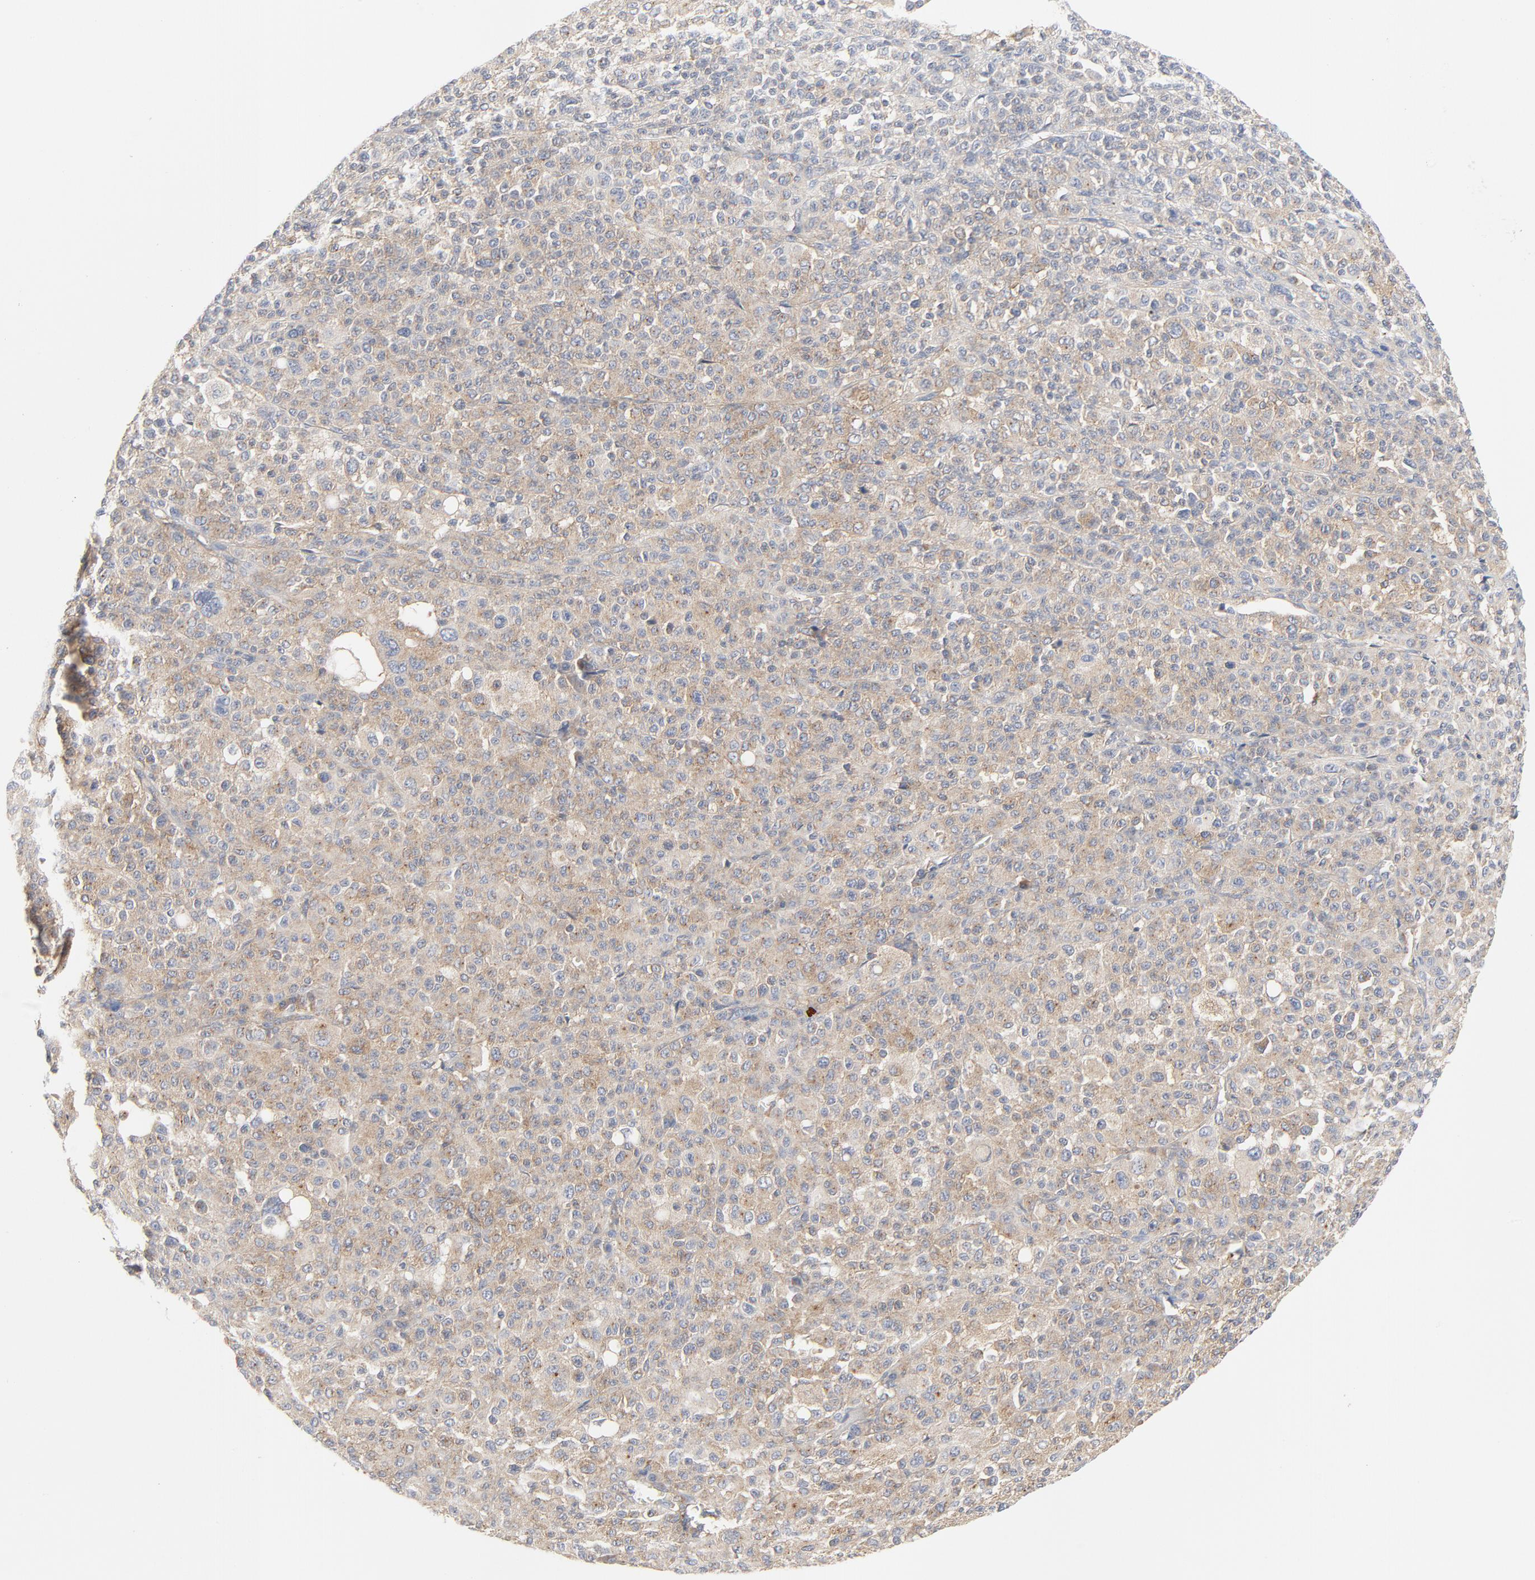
{"staining": {"intensity": "weak", "quantity": ">75%", "location": "cytoplasmic/membranous"}, "tissue": "melanoma", "cell_type": "Tumor cells", "image_type": "cancer", "snomed": [{"axis": "morphology", "description": "Malignant melanoma, Metastatic site"}, {"axis": "topography", "description": "Skin"}], "caption": "A micrograph showing weak cytoplasmic/membranous staining in approximately >75% of tumor cells in malignant melanoma (metastatic site), as visualized by brown immunohistochemical staining.", "gene": "RABEP1", "patient": {"sex": "female", "age": 74}}